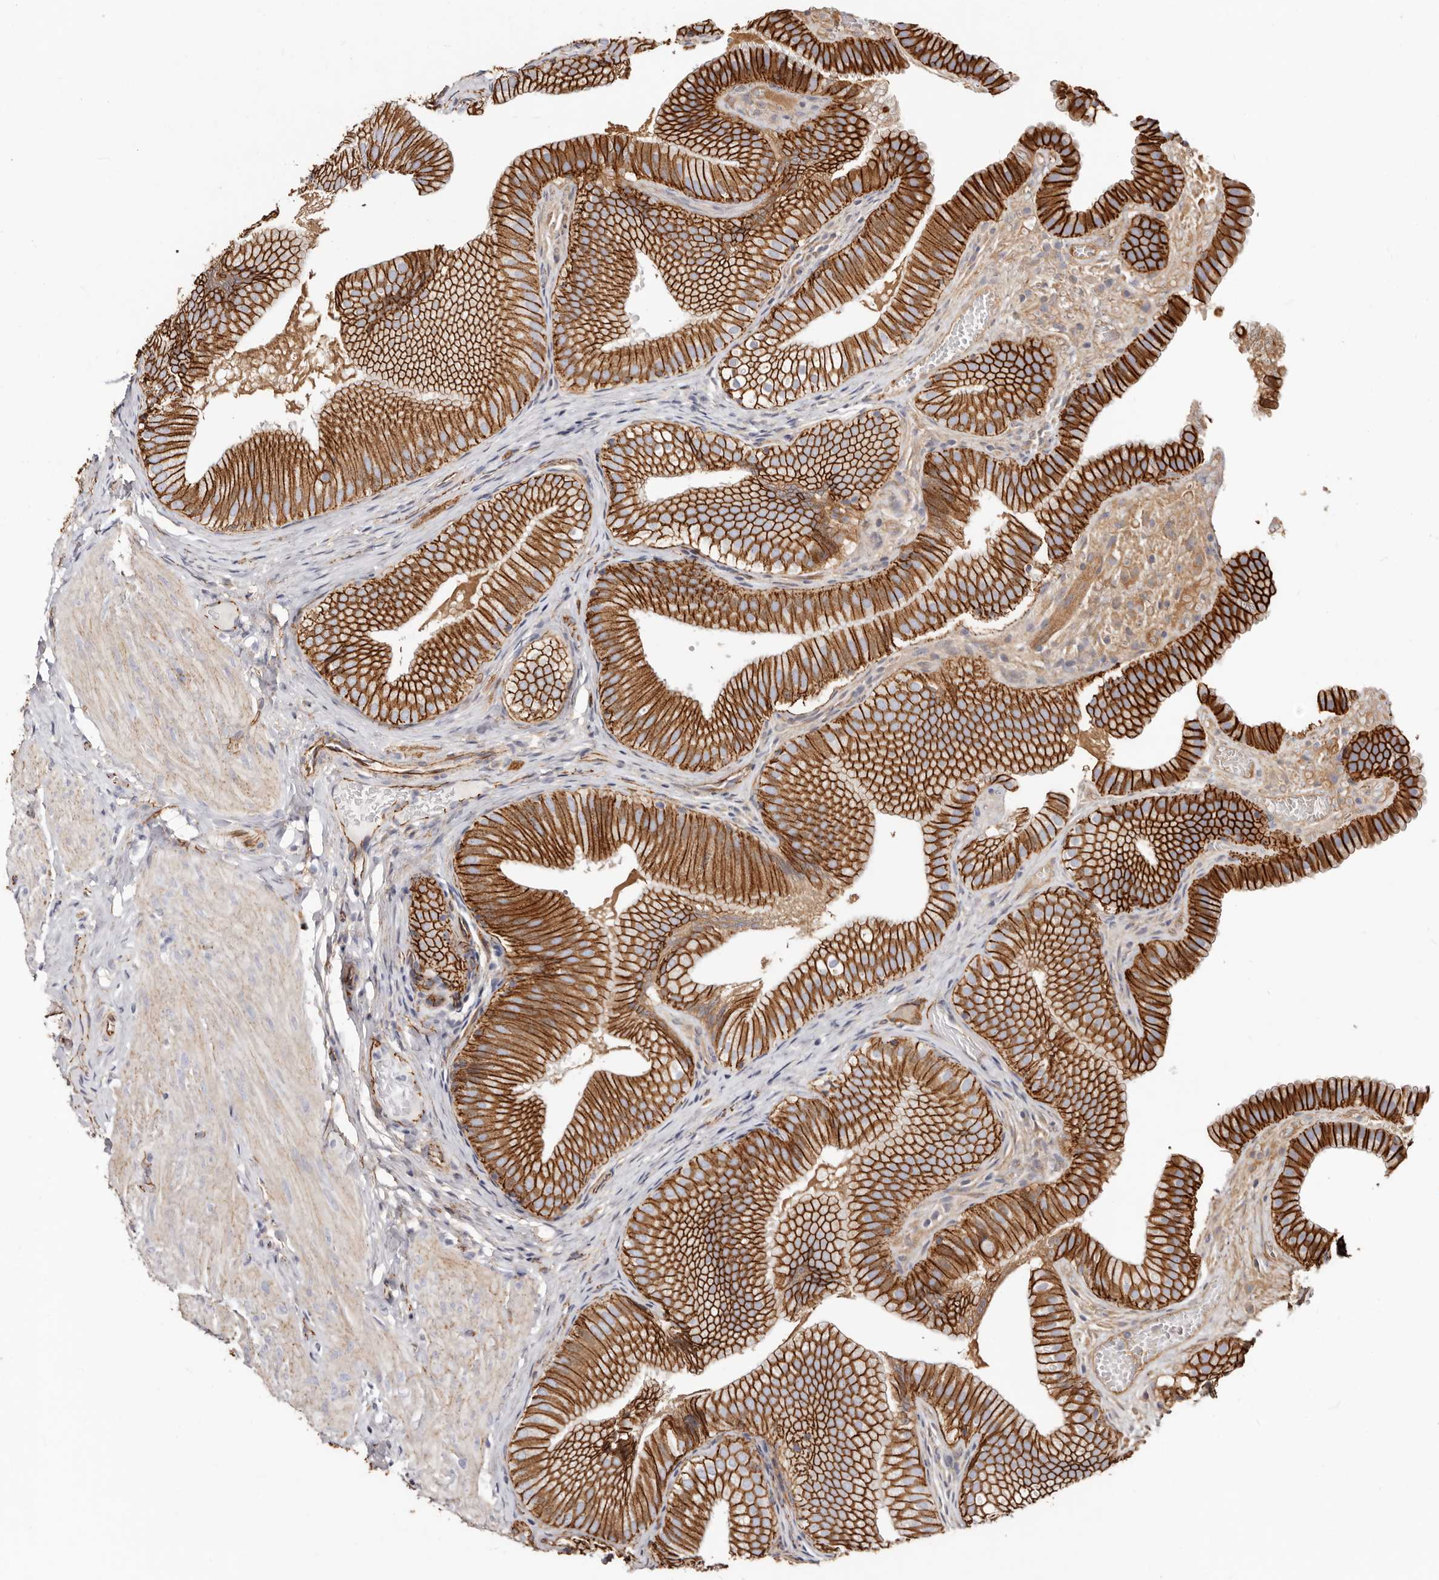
{"staining": {"intensity": "strong", "quantity": ">75%", "location": "cytoplasmic/membranous"}, "tissue": "gallbladder", "cell_type": "Glandular cells", "image_type": "normal", "snomed": [{"axis": "morphology", "description": "Normal tissue, NOS"}, {"axis": "topography", "description": "Gallbladder"}], "caption": "Immunohistochemistry of benign human gallbladder displays high levels of strong cytoplasmic/membranous positivity in about >75% of glandular cells.", "gene": "CTNNB1", "patient": {"sex": "female", "age": 30}}